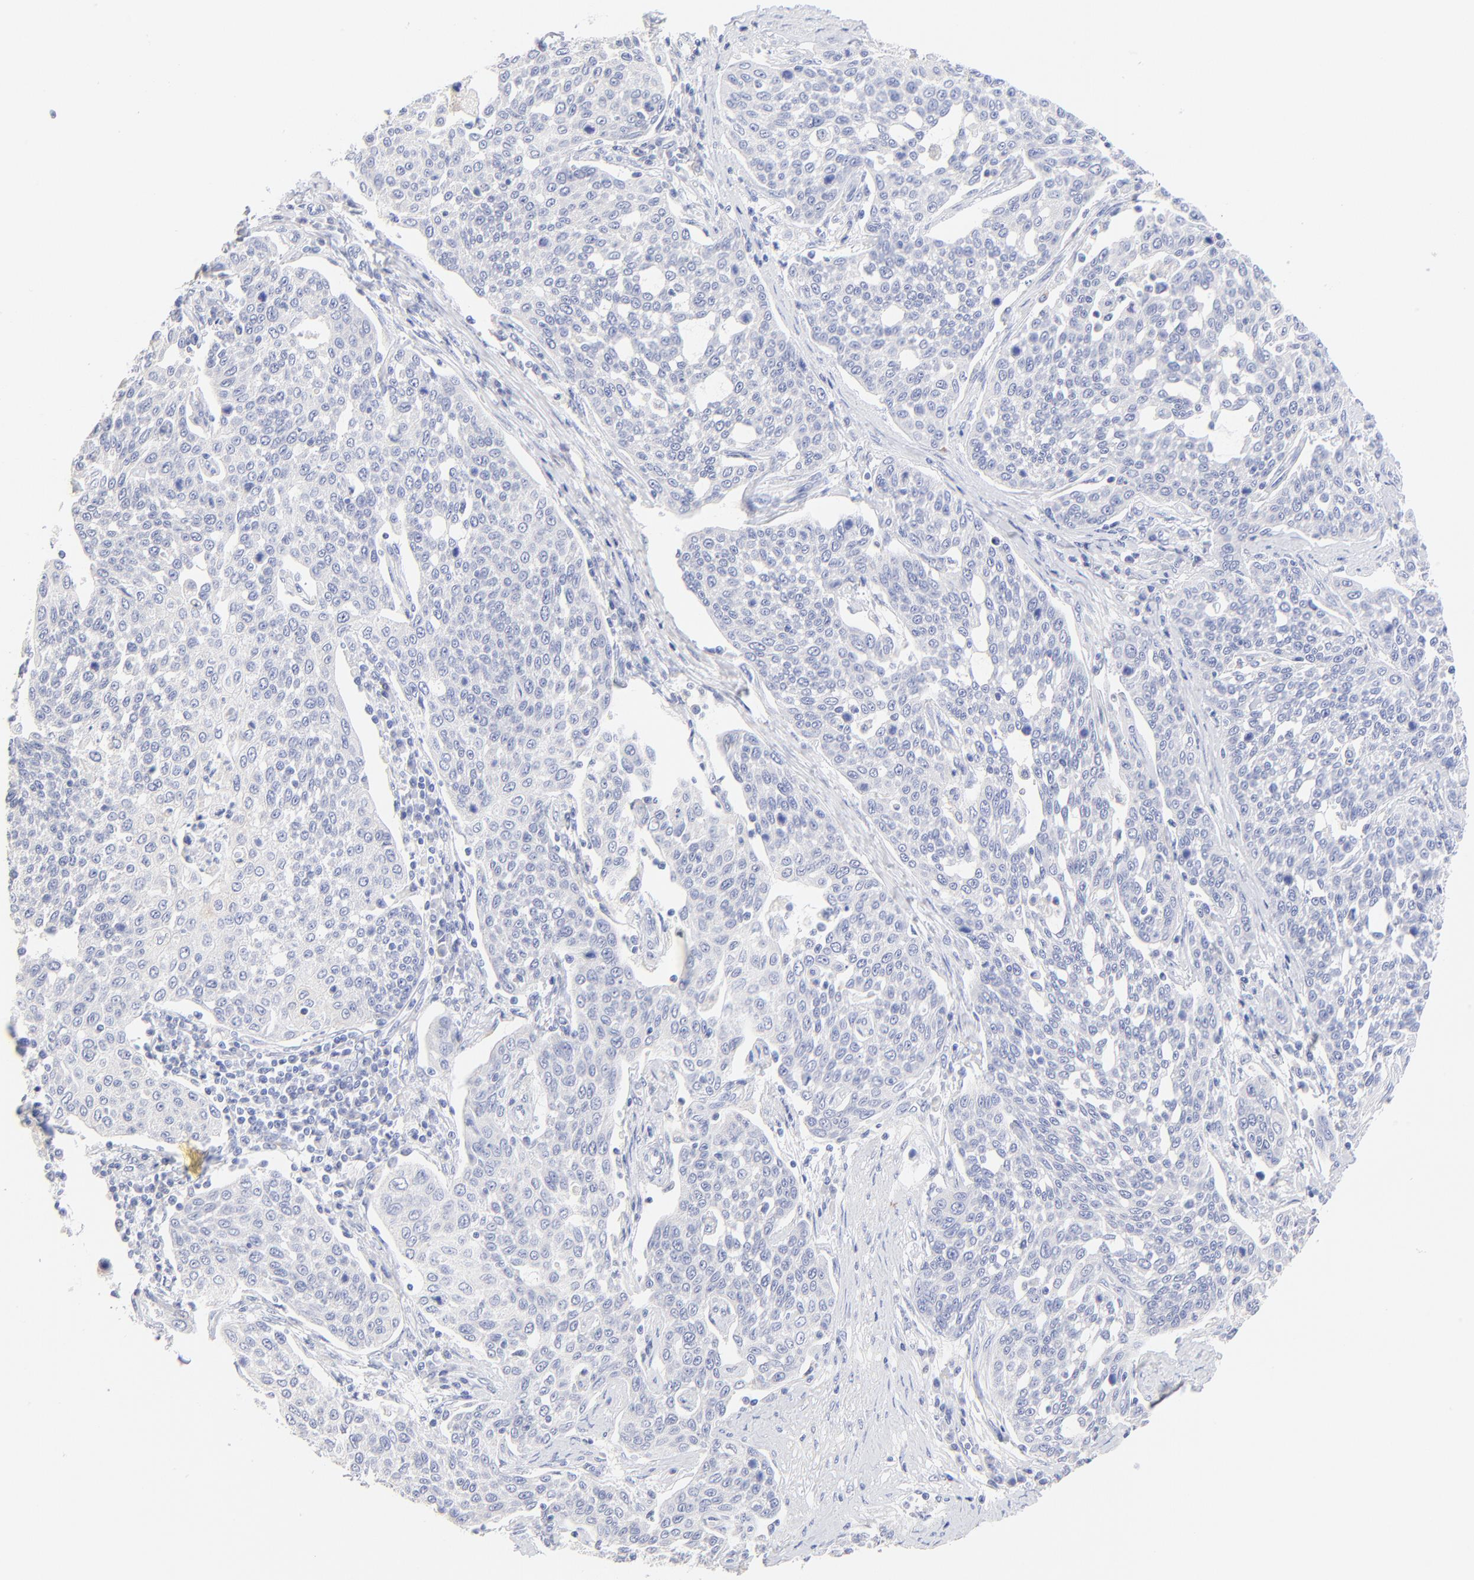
{"staining": {"intensity": "negative", "quantity": "none", "location": "none"}, "tissue": "cervical cancer", "cell_type": "Tumor cells", "image_type": "cancer", "snomed": [{"axis": "morphology", "description": "Squamous cell carcinoma, NOS"}, {"axis": "topography", "description": "Cervix"}], "caption": "The image shows no significant positivity in tumor cells of squamous cell carcinoma (cervical).", "gene": "SULT4A1", "patient": {"sex": "female", "age": 34}}